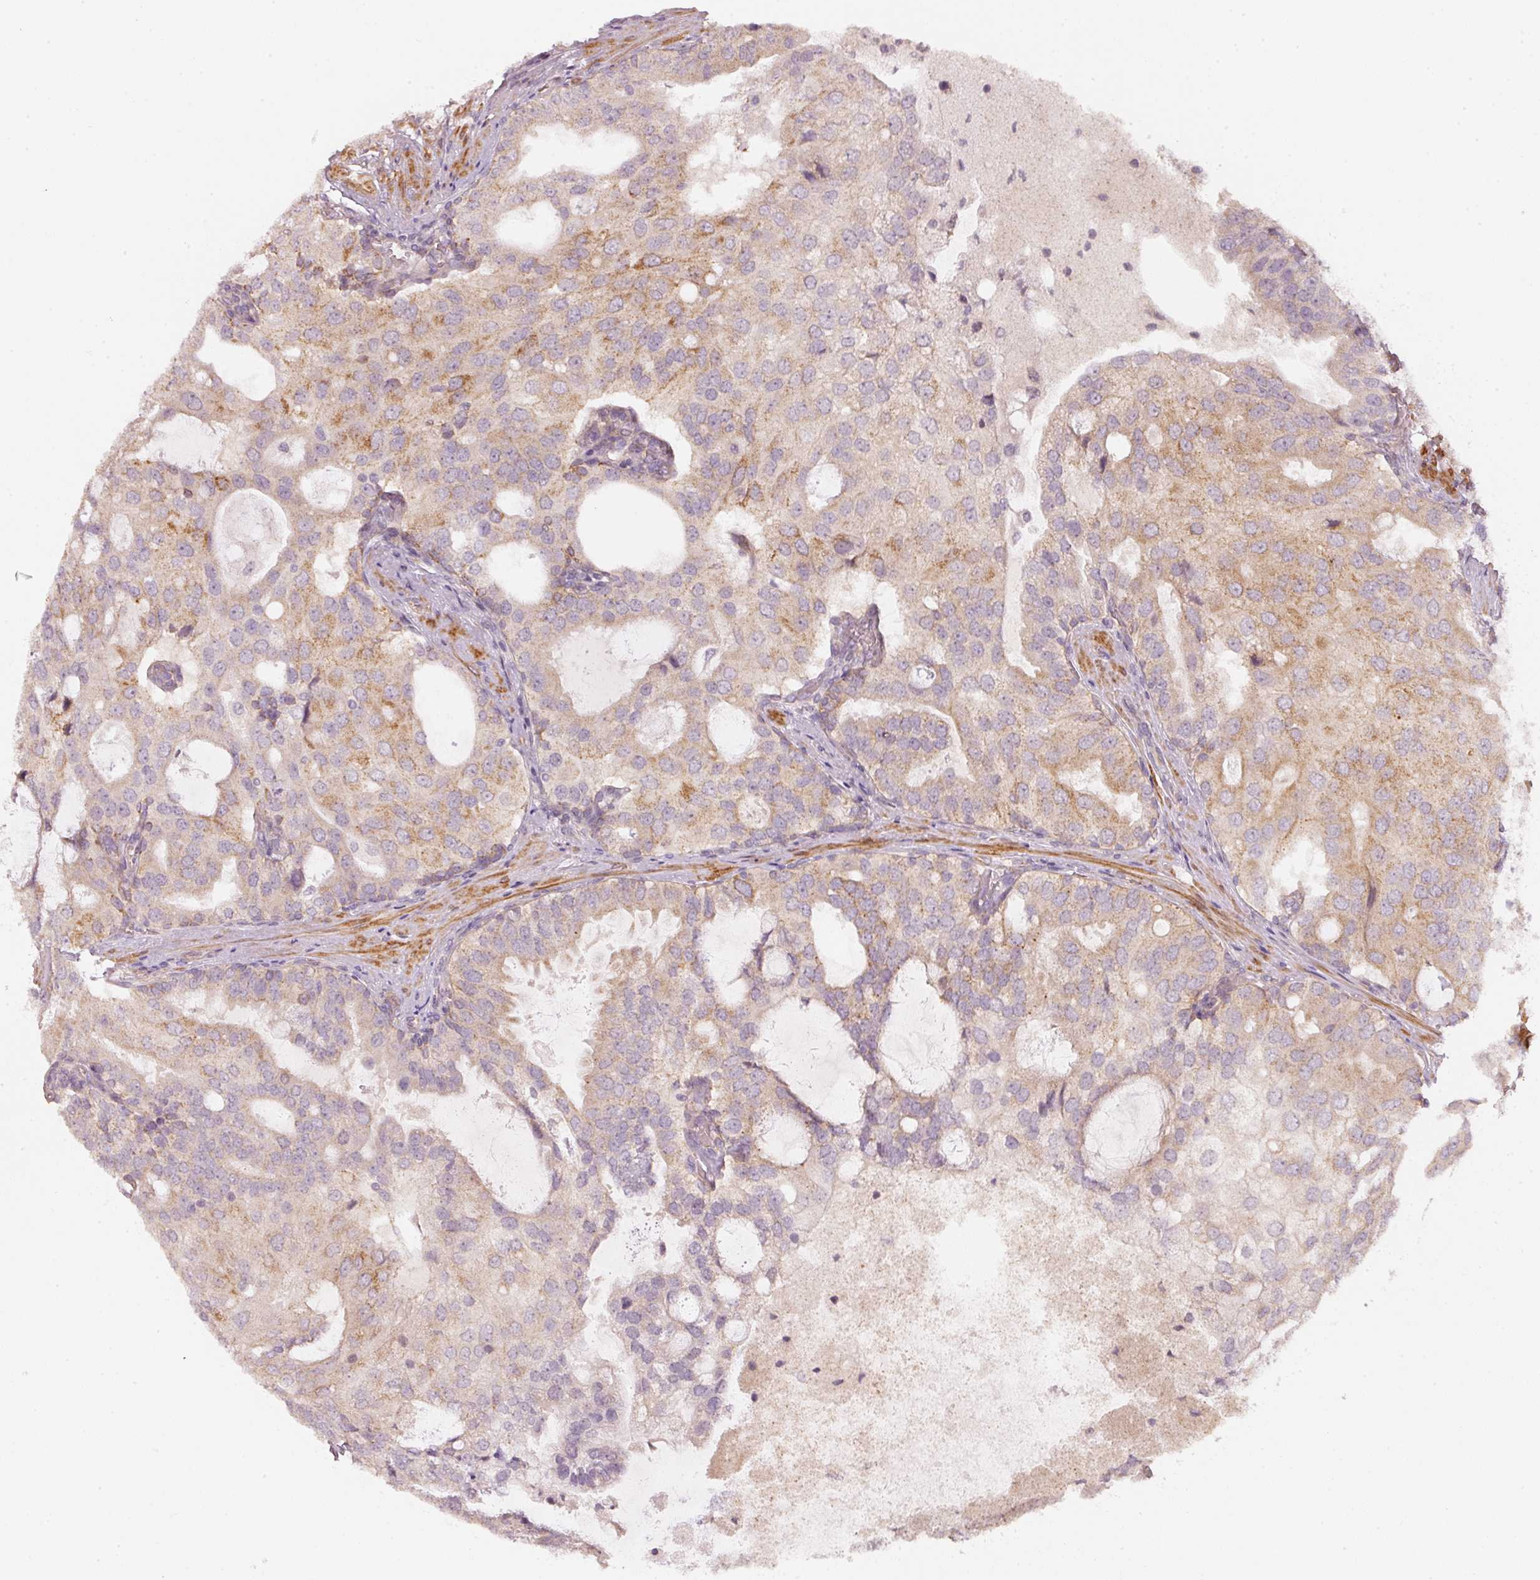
{"staining": {"intensity": "moderate", "quantity": "<25%", "location": "cytoplasmic/membranous"}, "tissue": "prostate cancer", "cell_type": "Tumor cells", "image_type": "cancer", "snomed": [{"axis": "morphology", "description": "Adenocarcinoma, High grade"}, {"axis": "topography", "description": "Prostate"}], "caption": "Protein expression analysis of prostate cancer (adenocarcinoma (high-grade)) shows moderate cytoplasmic/membranous positivity in about <25% of tumor cells.", "gene": "ARHGAP22", "patient": {"sex": "male", "age": 55}}